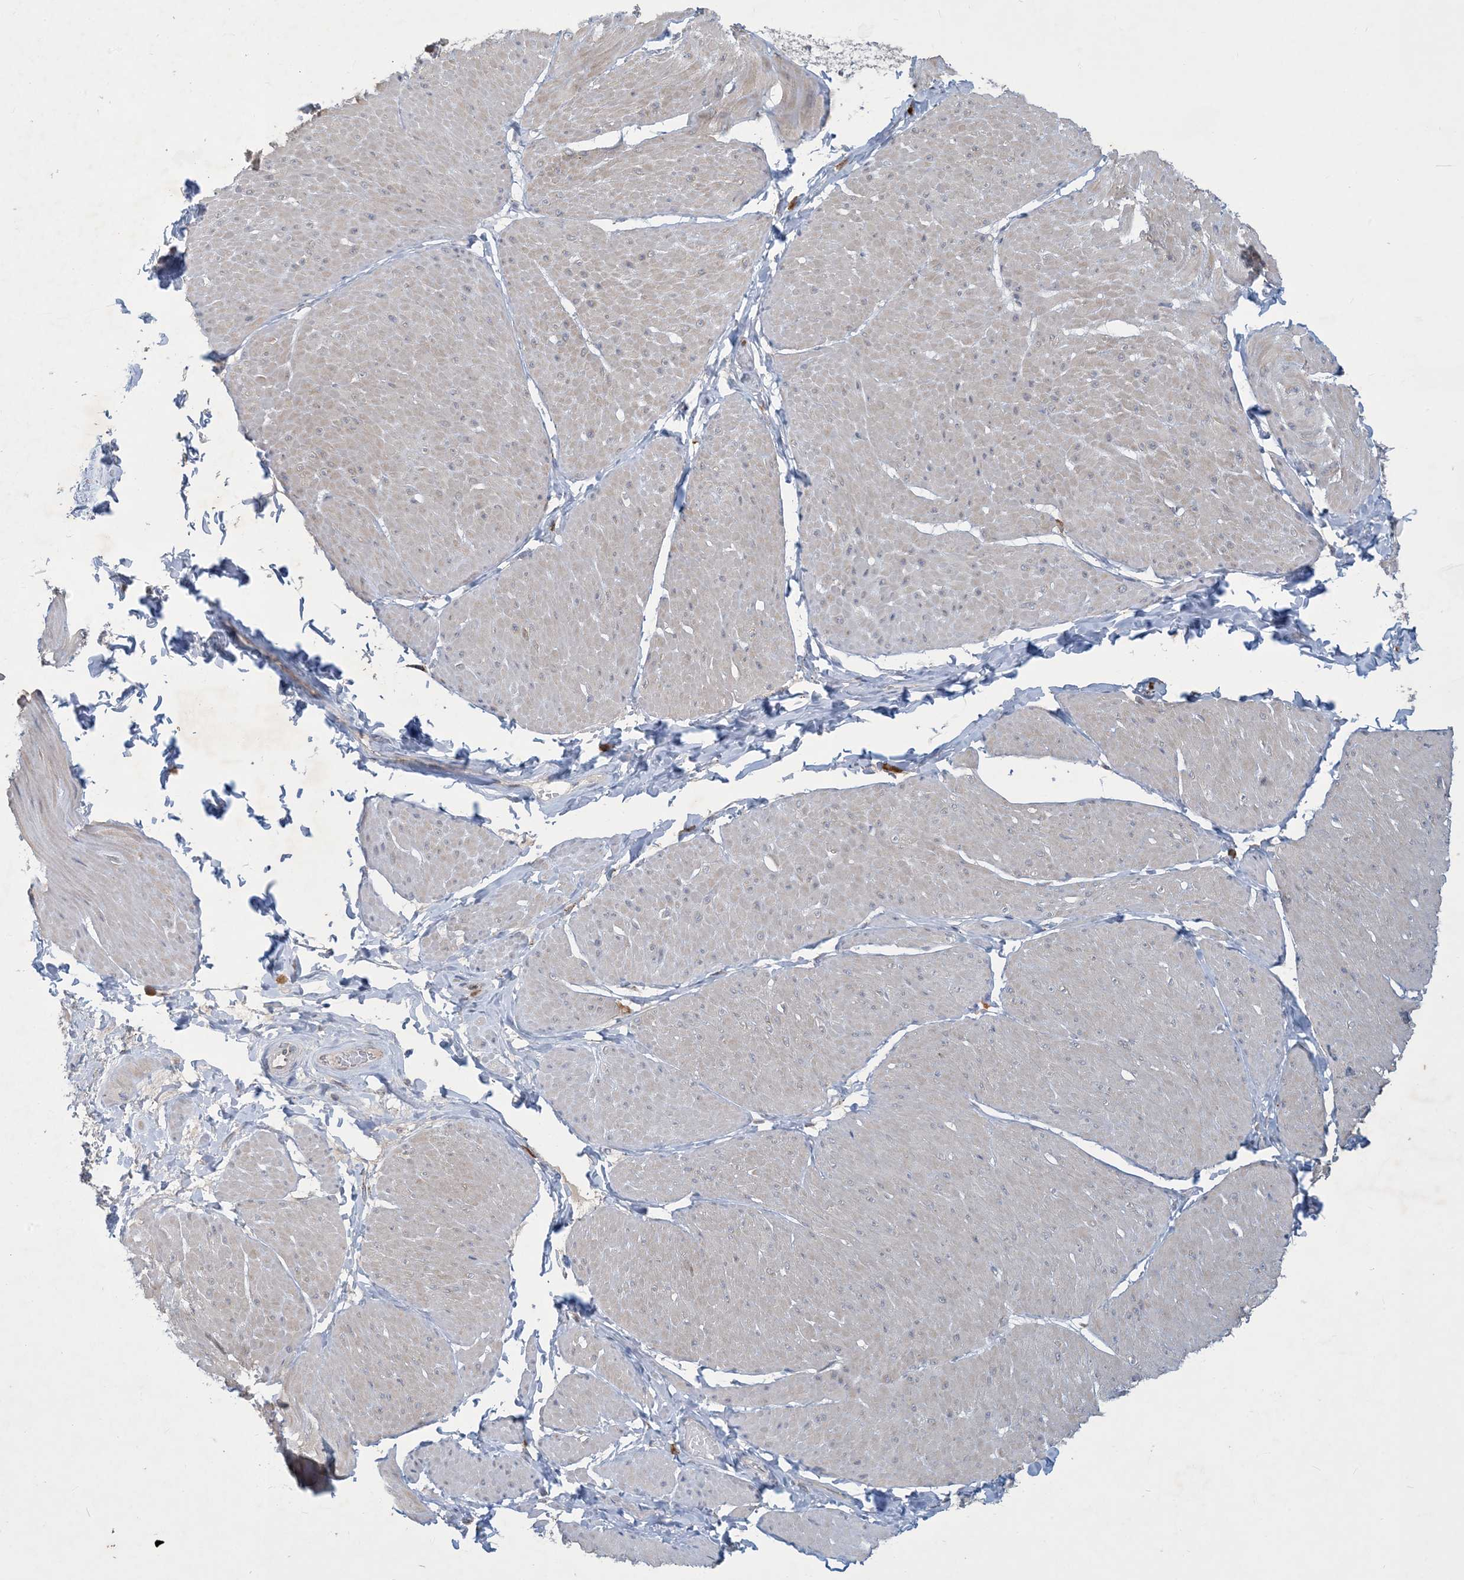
{"staining": {"intensity": "negative", "quantity": "none", "location": "none"}, "tissue": "smooth muscle", "cell_type": "Smooth muscle cells", "image_type": "normal", "snomed": [{"axis": "morphology", "description": "Urothelial carcinoma, High grade"}, {"axis": "topography", "description": "Urinary bladder"}], "caption": "This is an IHC histopathology image of normal smooth muscle. There is no expression in smooth muscle cells.", "gene": "CCDC14", "patient": {"sex": "male", "age": 46}}